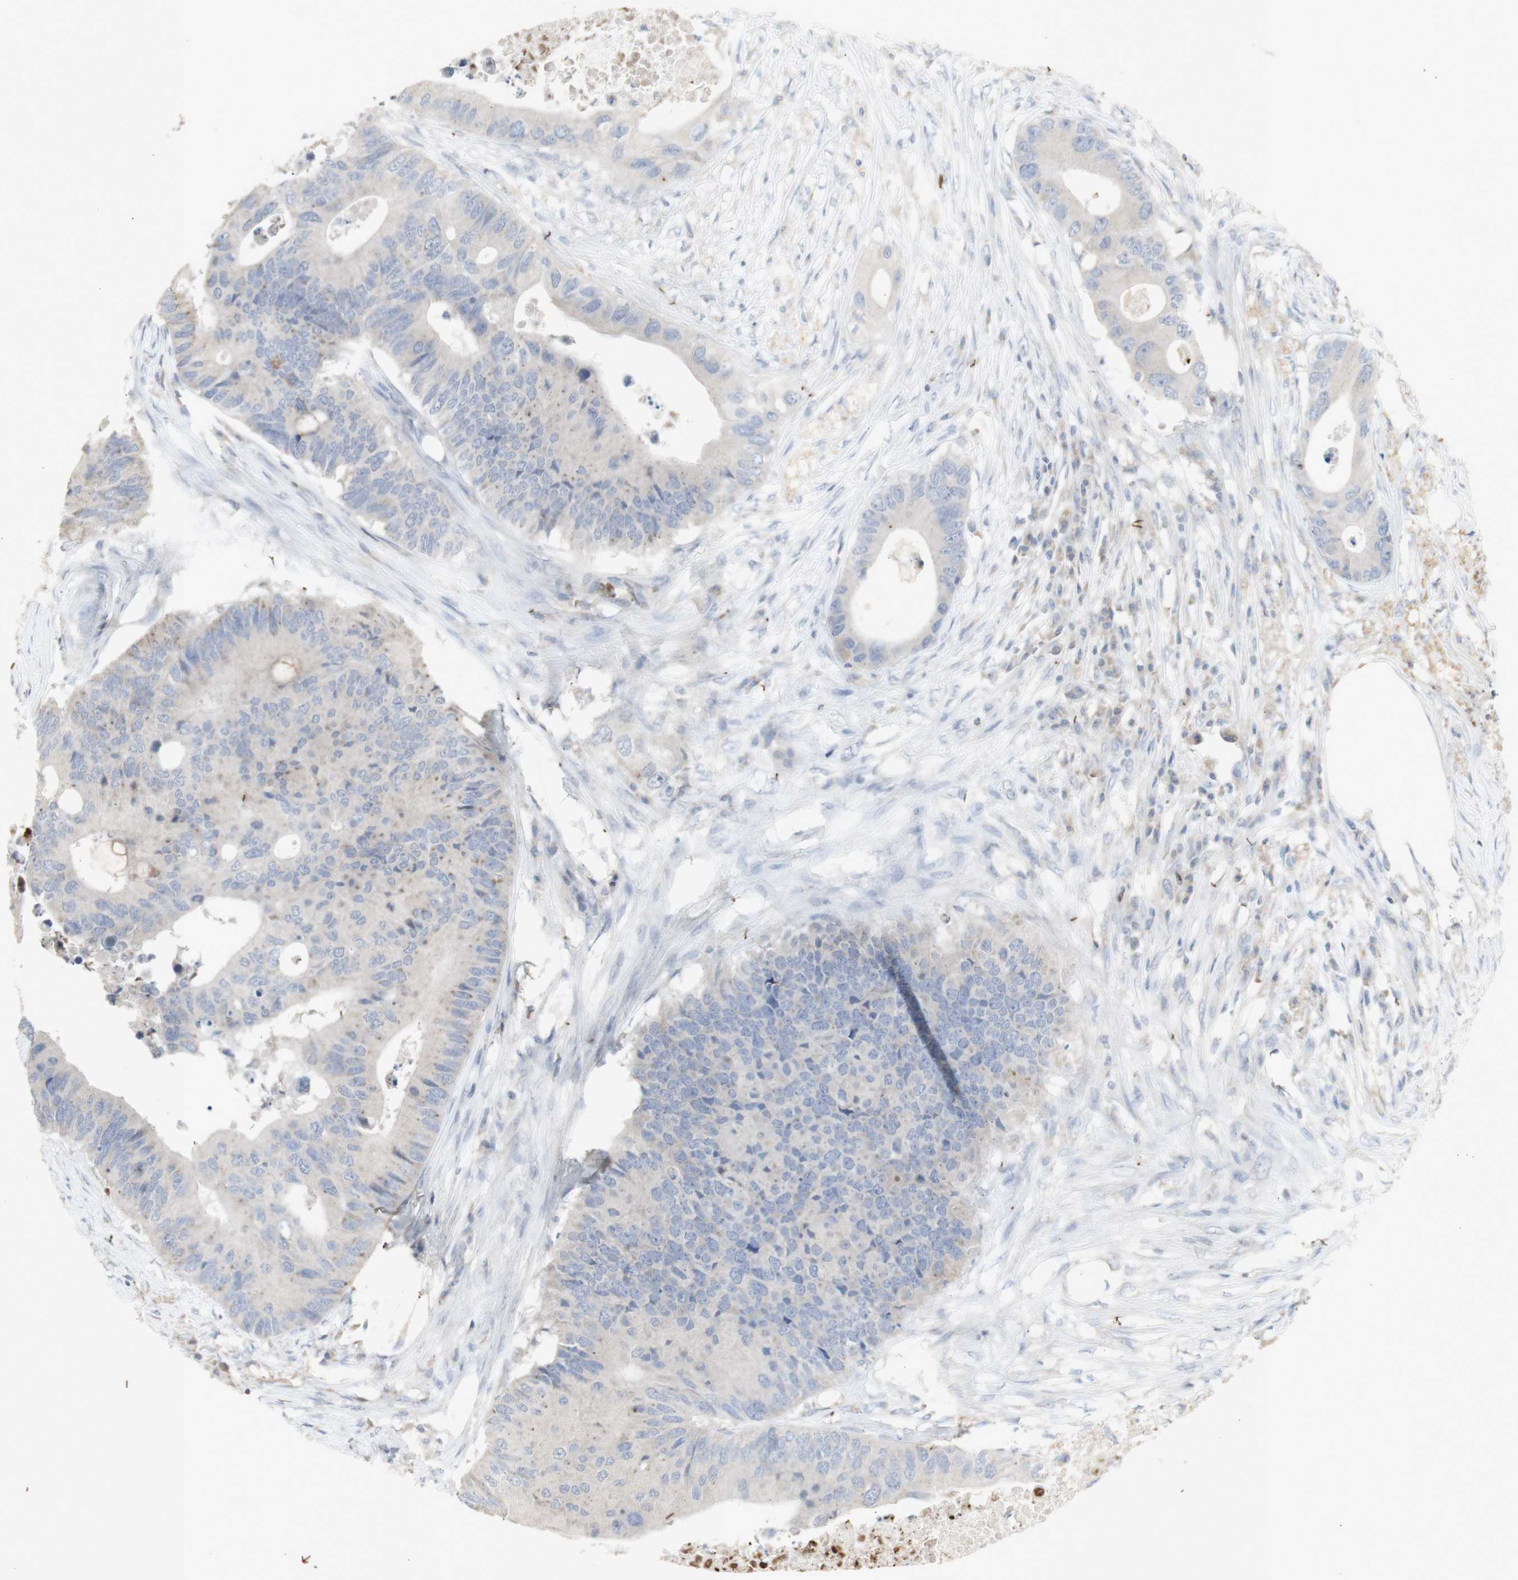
{"staining": {"intensity": "negative", "quantity": "none", "location": "none"}, "tissue": "colorectal cancer", "cell_type": "Tumor cells", "image_type": "cancer", "snomed": [{"axis": "morphology", "description": "Adenocarcinoma, NOS"}, {"axis": "topography", "description": "Colon"}], "caption": "IHC of colorectal adenocarcinoma exhibits no positivity in tumor cells. Nuclei are stained in blue.", "gene": "INS", "patient": {"sex": "male", "age": 71}}